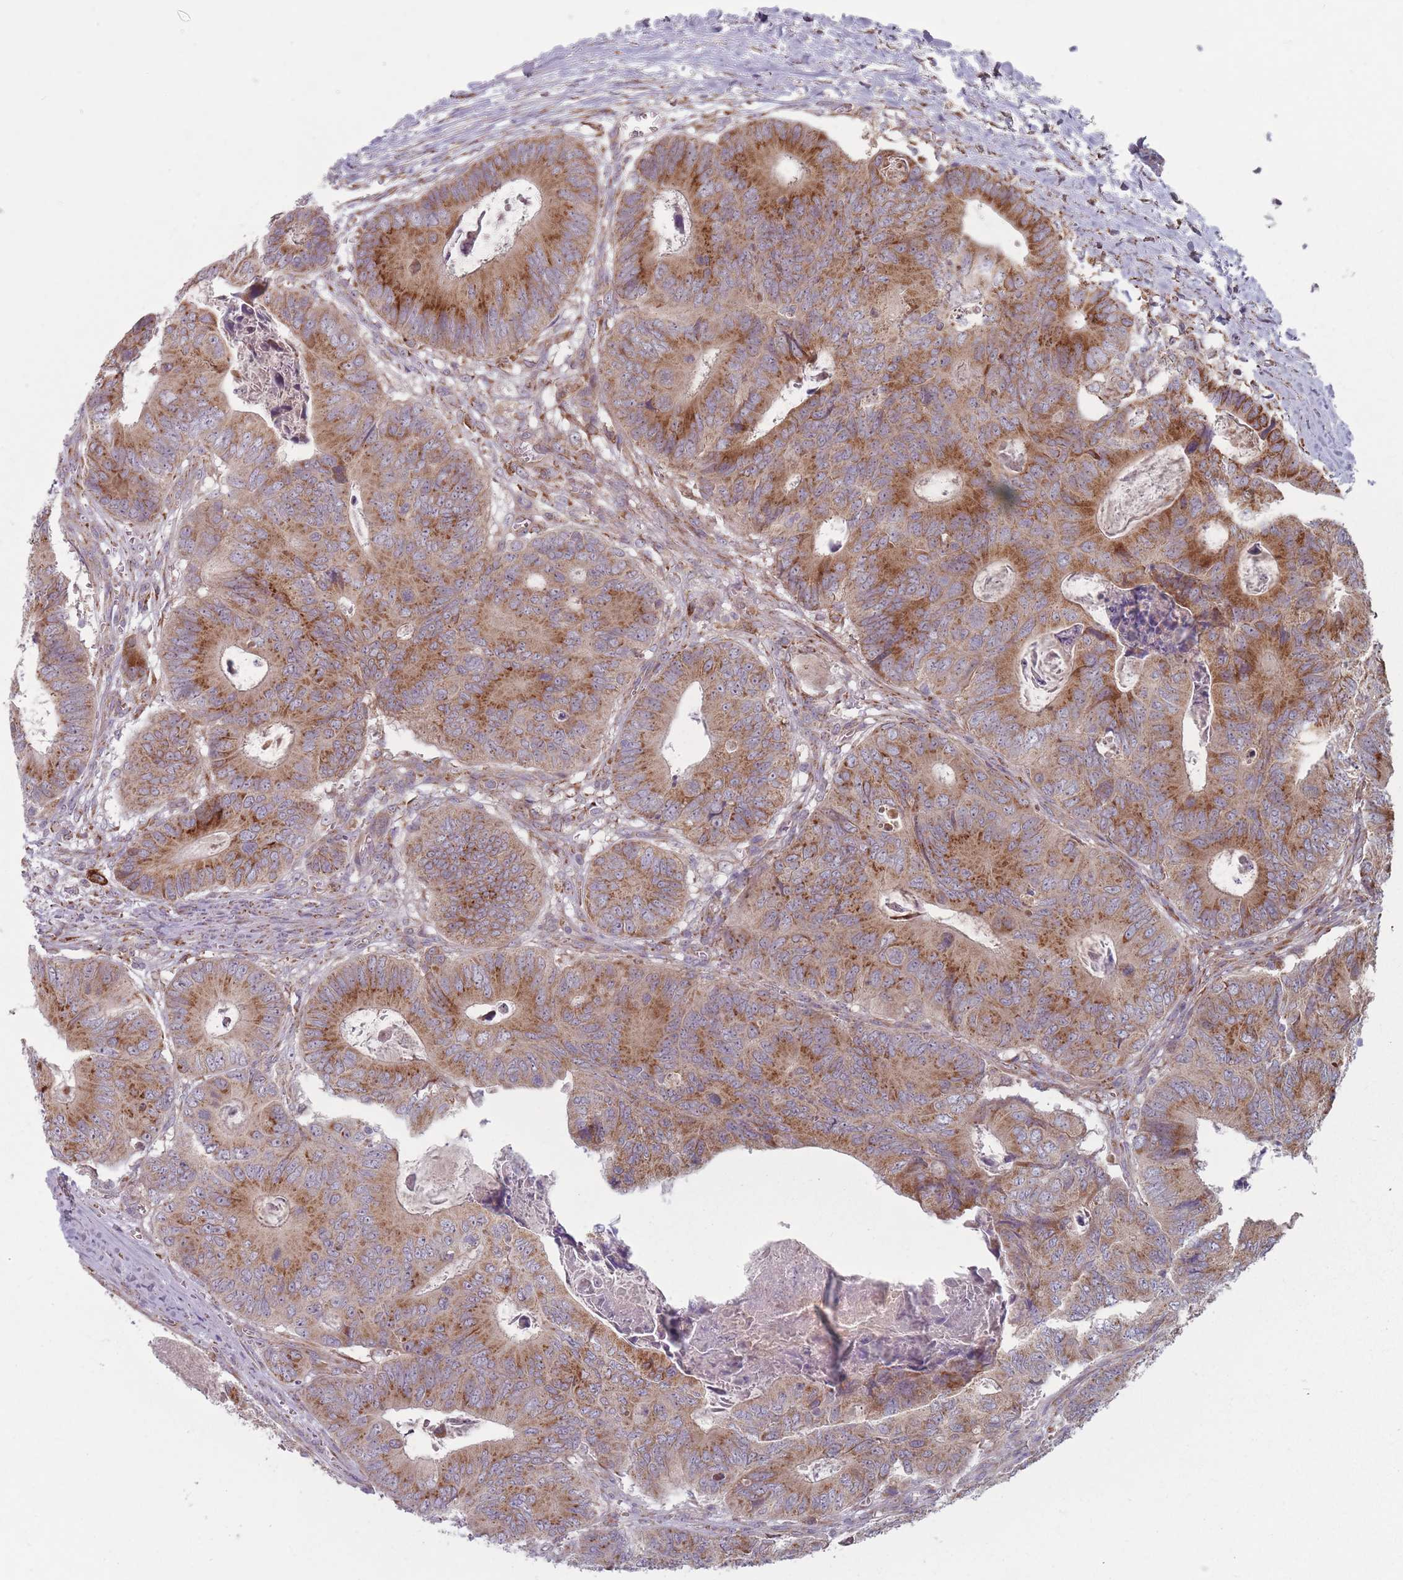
{"staining": {"intensity": "strong", "quantity": "25%-75%", "location": "cytoplasmic/membranous"}, "tissue": "colorectal cancer", "cell_type": "Tumor cells", "image_type": "cancer", "snomed": [{"axis": "morphology", "description": "Adenocarcinoma, NOS"}, {"axis": "topography", "description": "Colon"}], "caption": "Protein staining exhibits strong cytoplasmic/membranous positivity in about 25%-75% of tumor cells in adenocarcinoma (colorectal).", "gene": "OR10Q1", "patient": {"sex": "male", "age": 85}}